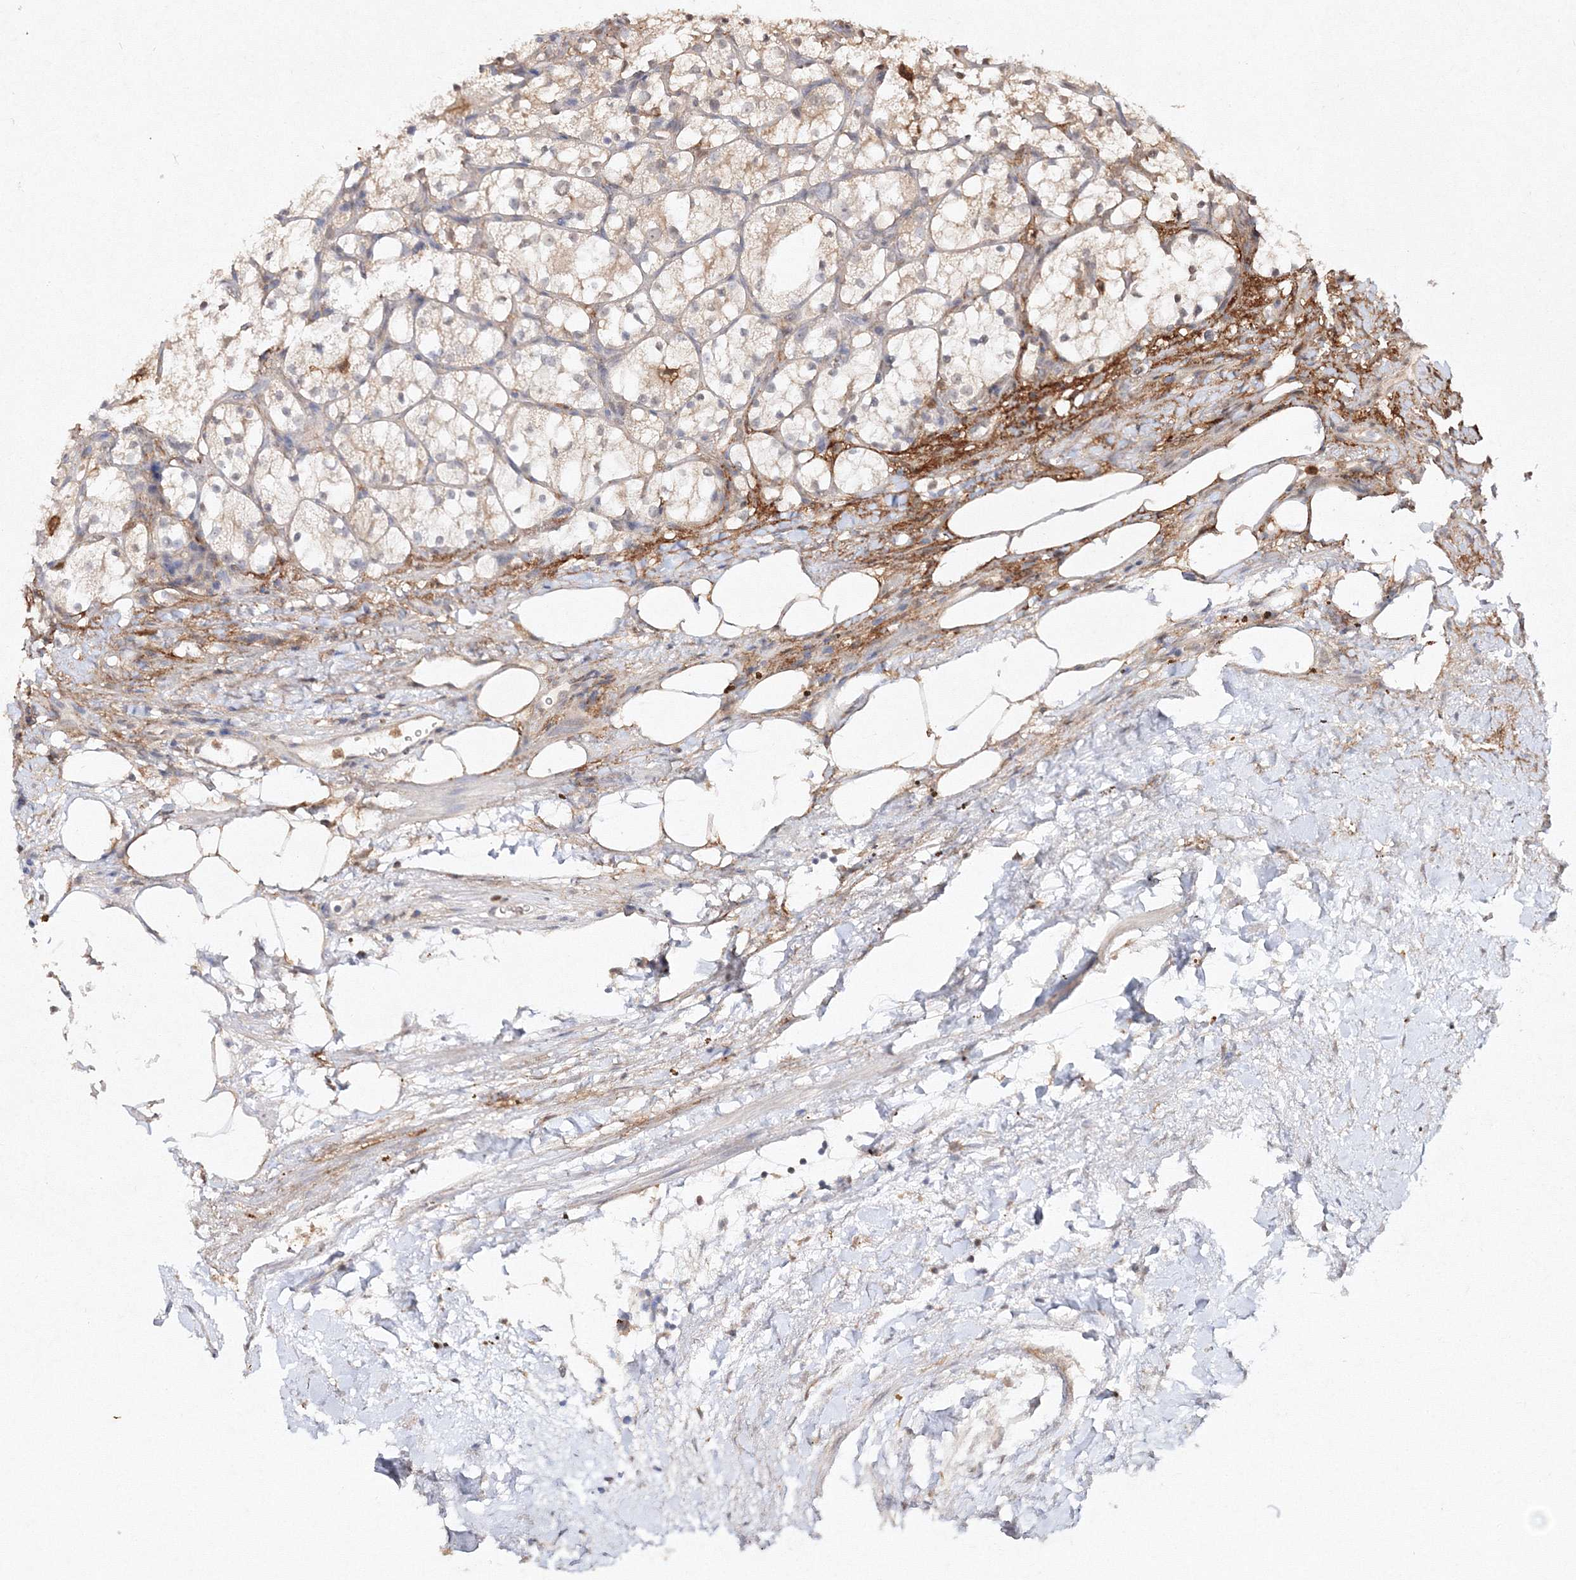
{"staining": {"intensity": "weak", "quantity": "<25%", "location": "cytoplasmic/membranous"}, "tissue": "renal cancer", "cell_type": "Tumor cells", "image_type": "cancer", "snomed": [{"axis": "morphology", "description": "Adenocarcinoma, NOS"}, {"axis": "topography", "description": "Kidney"}], "caption": "Immunohistochemistry histopathology image of human renal adenocarcinoma stained for a protein (brown), which reveals no positivity in tumor cells.", "gene": "S100A11", "patient": {"sex": "female", "age": 69}}